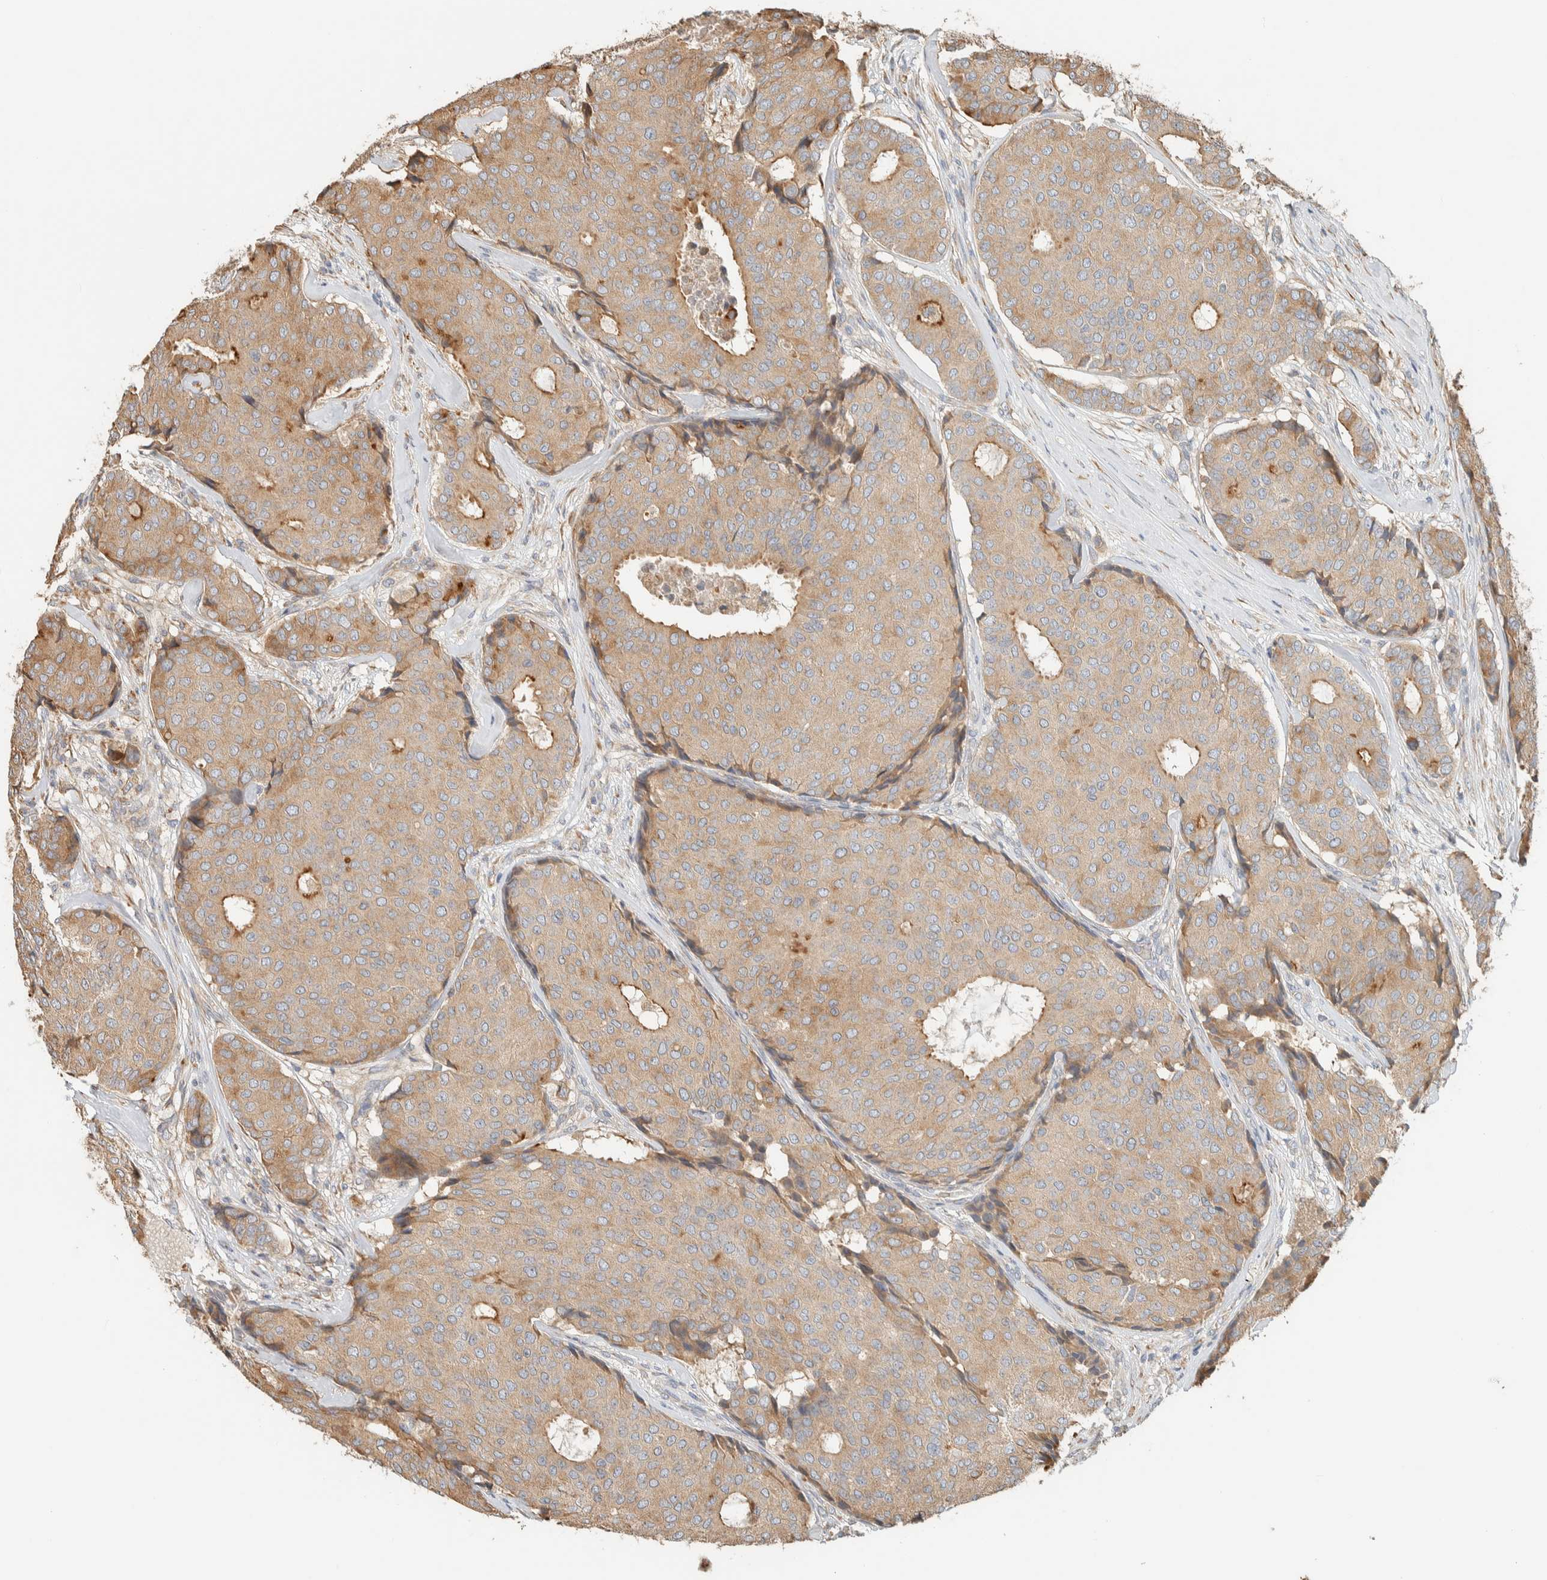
{"staining": {"intensity": "moderate", "quantity": ">75%", "location": "cytoplasmic/membranous"}, "tissue": "breast cancer", "cell_type": "Tumor cells", "image_type": "cancer", "snomed": [{"axis": "morphology", "description": "Duct carcinoma"}, {"axis": "topography", "description": "Breast"}], "caption": "Immunohistochemistry photomicrograph of neoplastic tissue: breast cancer stained using IHC shows medium levels of moderate protein expression localized specifically in the cytoplasmic/membranous of tumor cells, appearing as a cytoplasmic/membranous brown color.", "gene": "RAB11FIP1", "patient": {"sex": "female", "age": 75}}